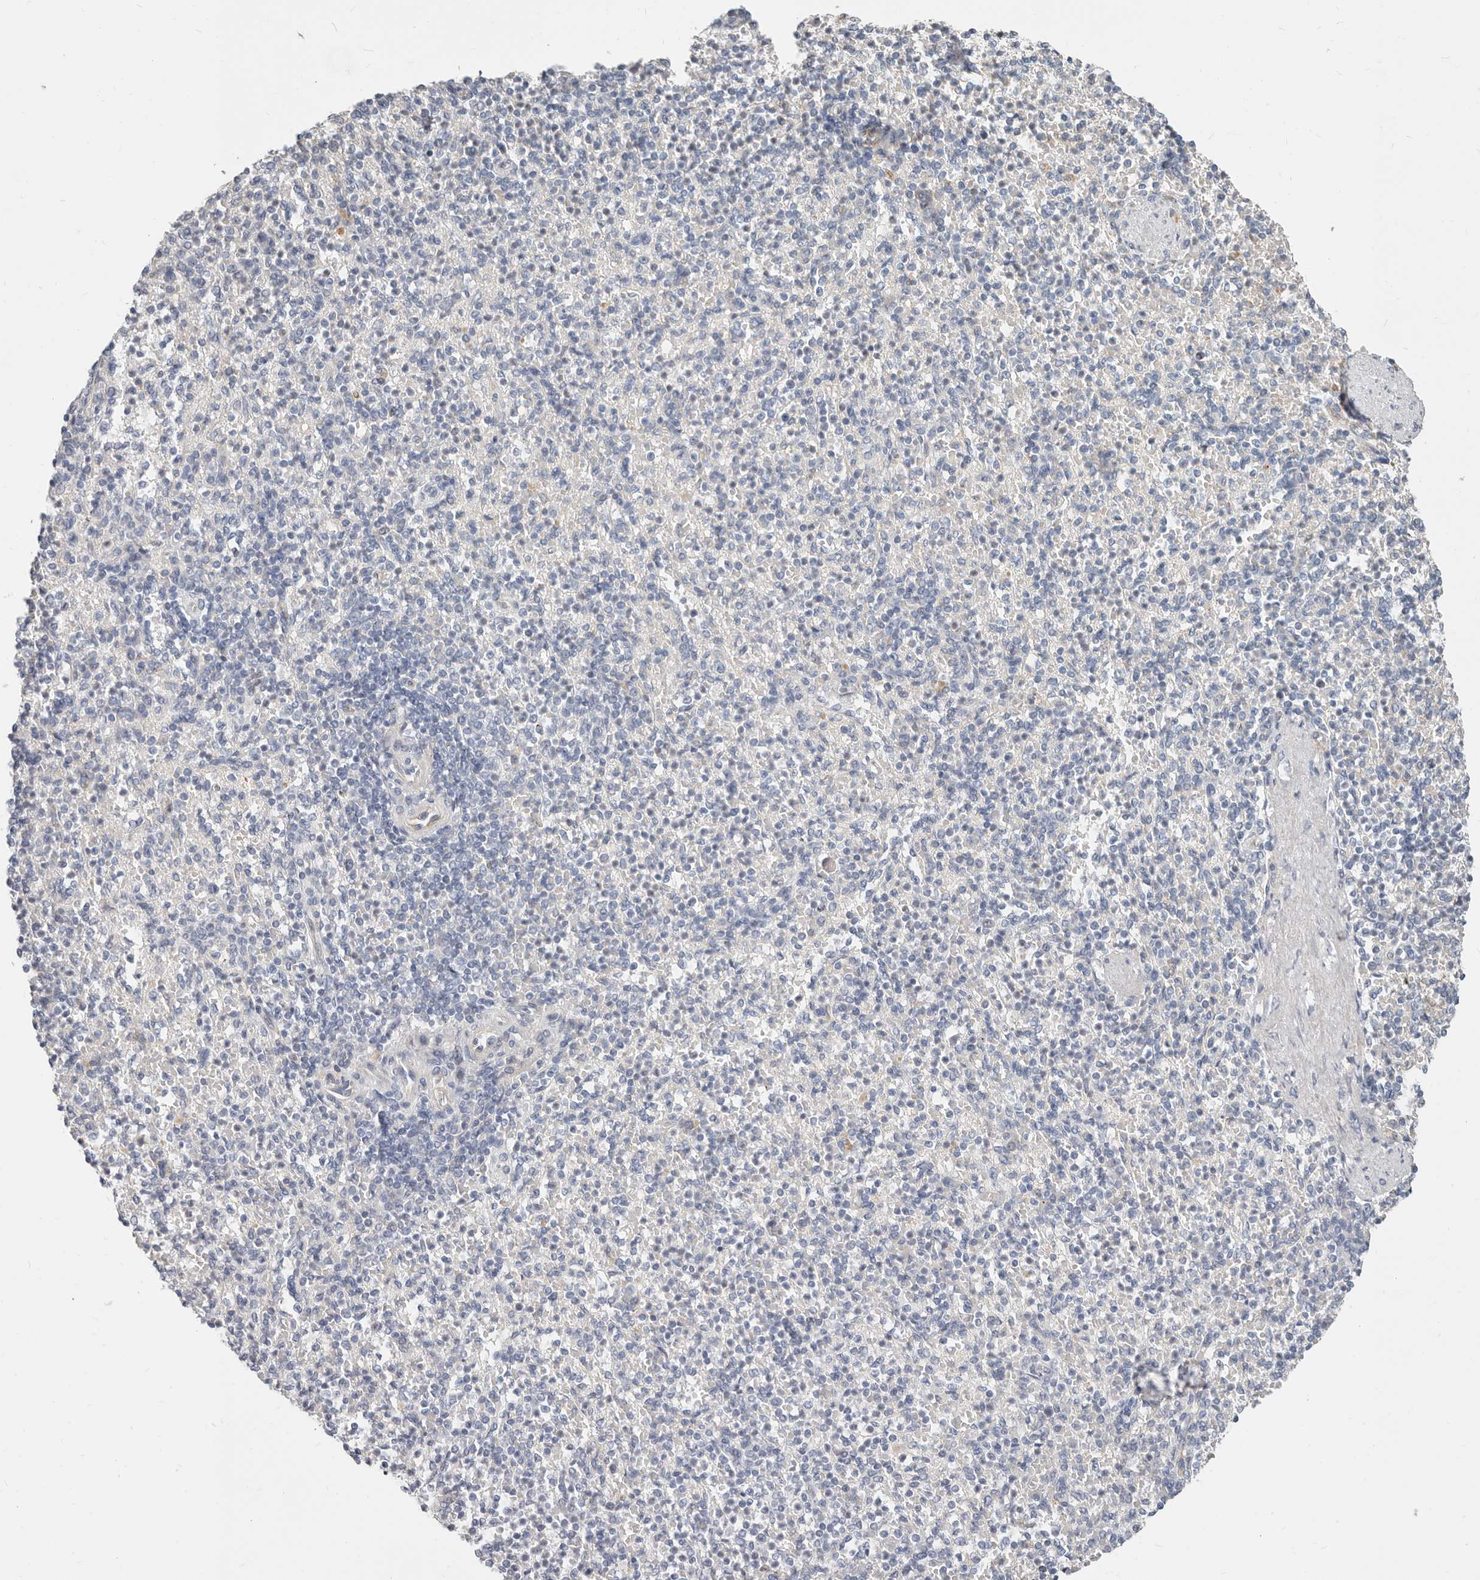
{"staining": {"intensity": "negative", "quantity": "none", "location": "none"}, "tissue": "spleen", "cell_type": "Cells in red pulp", "image_type": "normal", "snomed": [{"axis": "morphology", "description": "Normal tissue, NOS"}, {"axis": "topography", "description": "Spleen"}], "caption": "This image is of unremarkable spleen stained with immunohistochemistry to label a protein in brown with the nuclei are counter-stained blue. There is no expression in cells in red pulp.", "gene": "ZRANB1", "patient": {"sex": "female", "age": 74}}